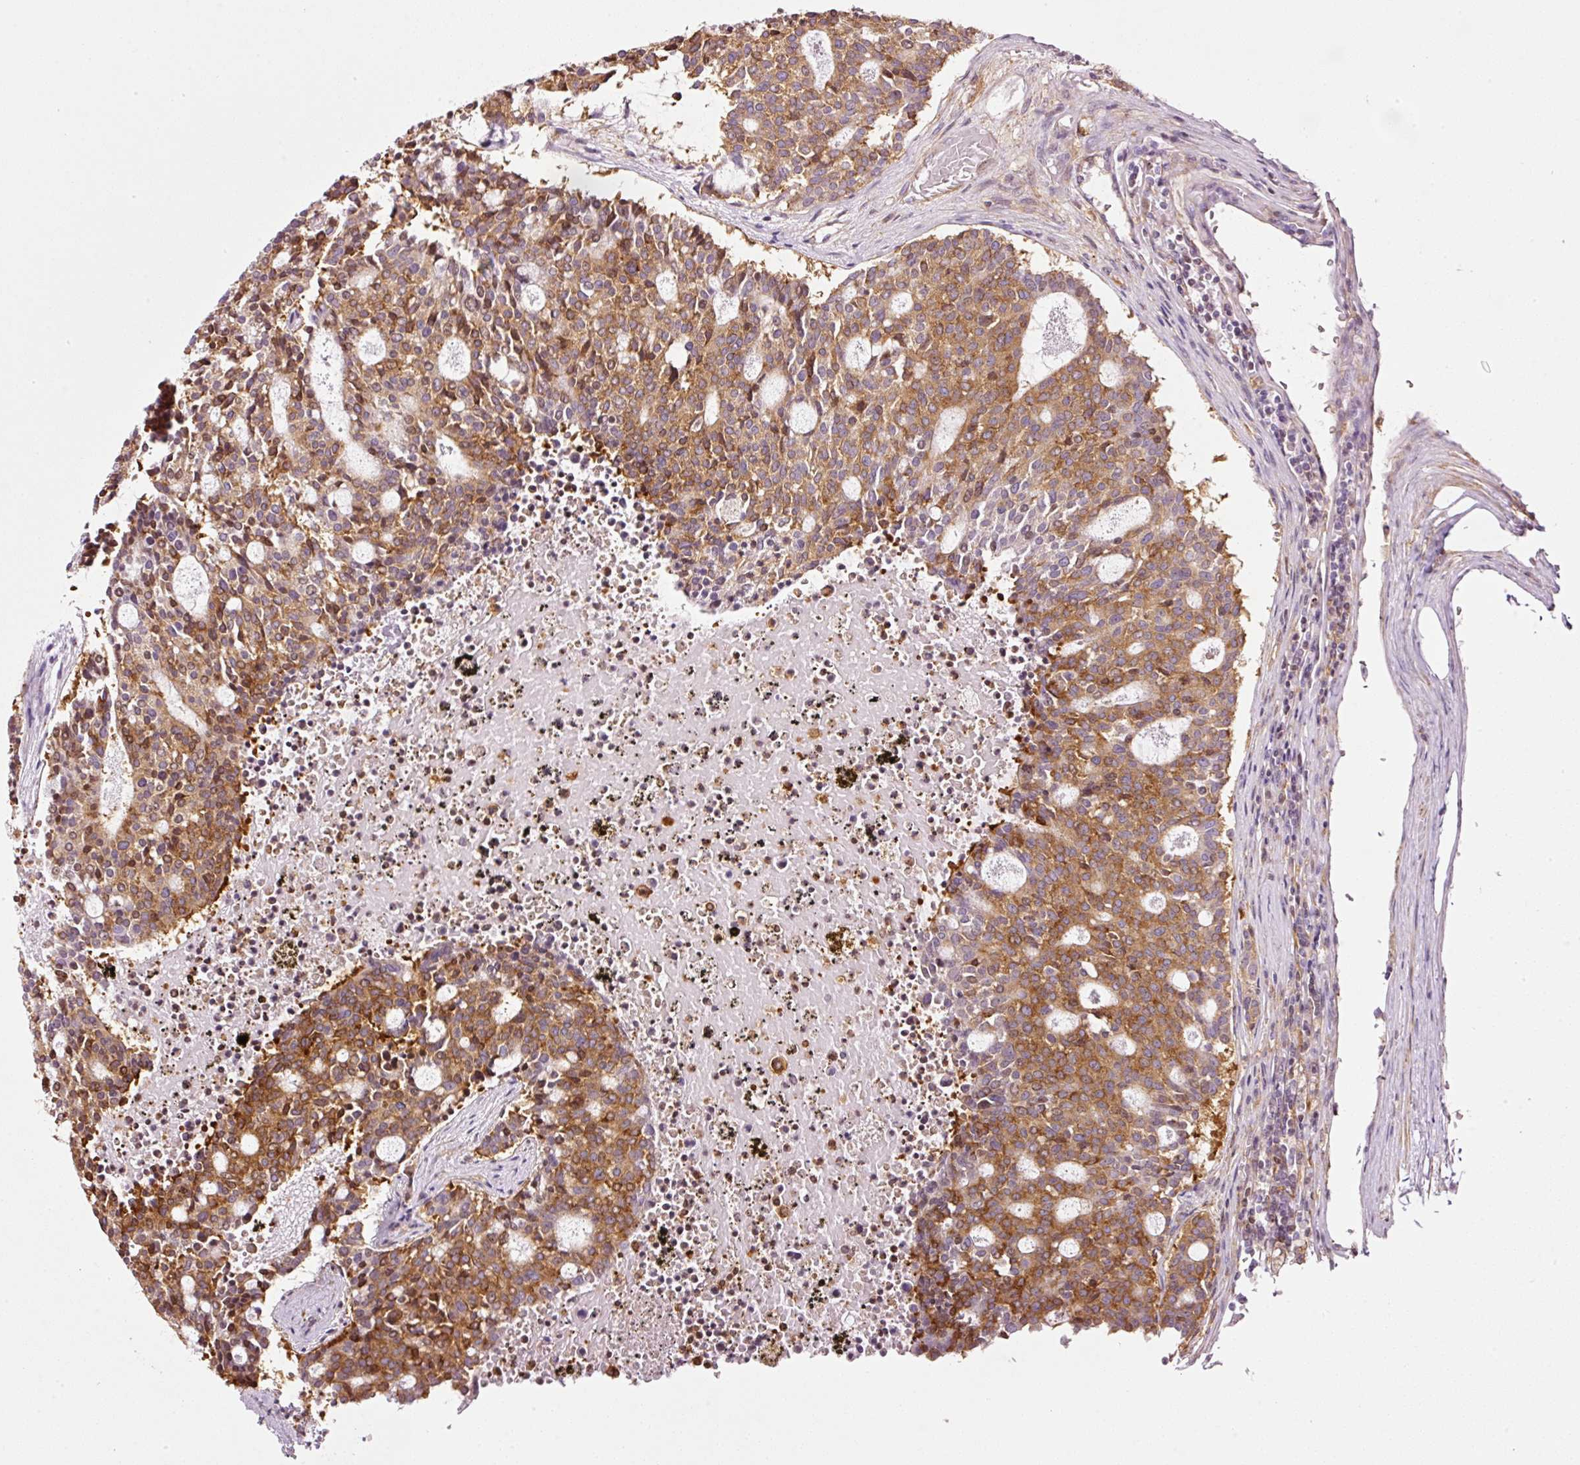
{"staining": {"intensity": "moderate", "quantity": ">75%", "location": "cytoplasmic/membranous"}, "tissue": "carcinoid", "cell_type": "Tumor cells", "image_type": "cancer", "snomed": [{"axis": "morphology", "description": "Carcinoid, malignant, NOS"}, {"axis": "topography", "description": "Pancreas"}], "caption": "The immunohistochemical stain labels moderate cytoplasmic/membranous staining in tumor cells of malignant carcinoid tissue.", "gene": "SCNM1", "patient": {"sex": "female", "age": 54}}